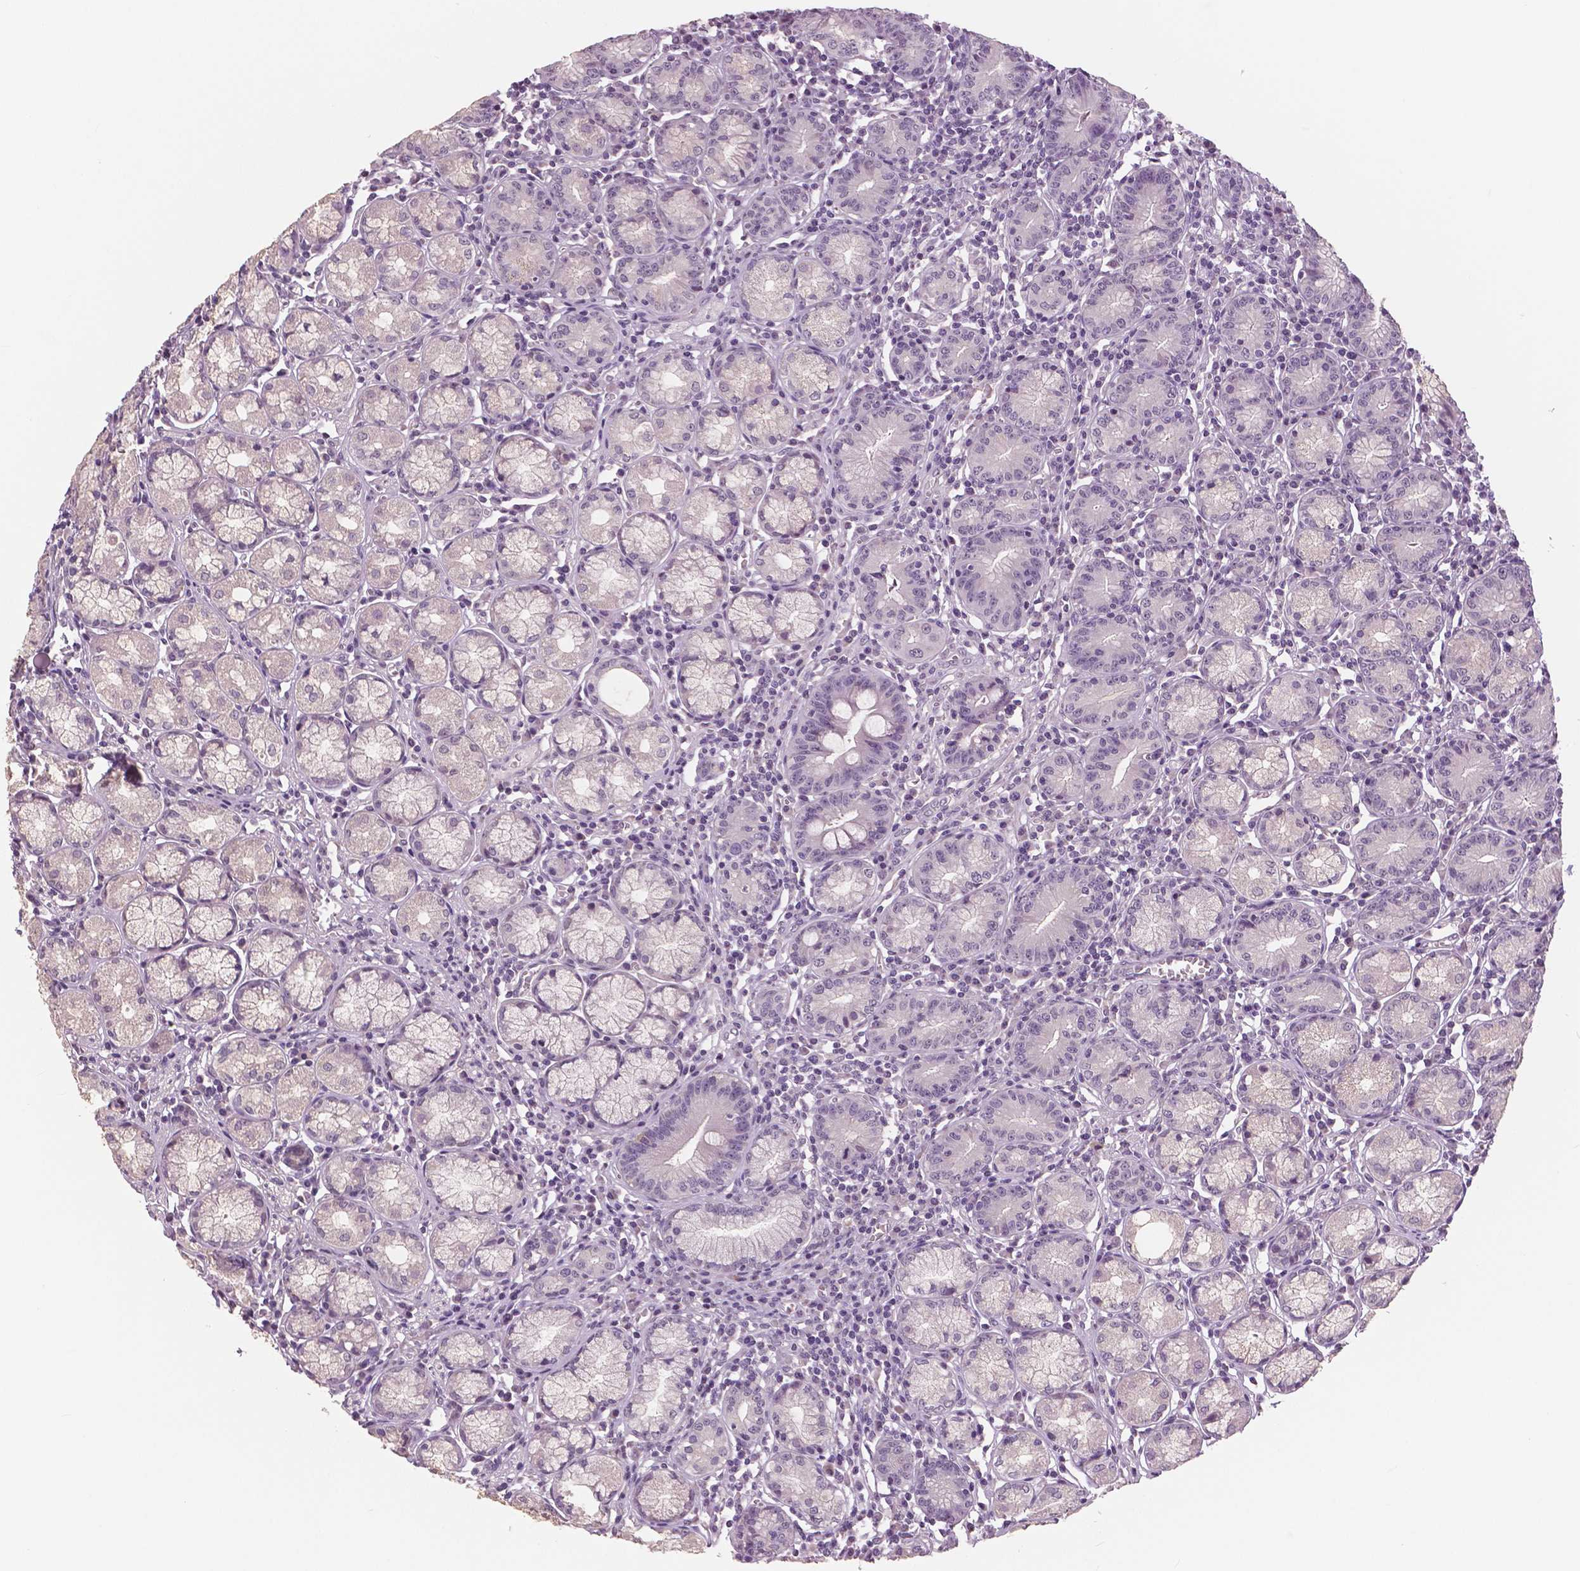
{"staining": {"intensity": "weak", "quantity": "25%-75%", "location": "cytoplasmic/membranous"}, "tissue": "stomach", "cell_type": "Glandular cells", "image_type": "normal", "snomed": [{"axis": "morphology", "description": "Normal tissue, NOS"}, {"axis": "topography", "description": "Stomach"}], "caption": "Unremarkable stomach displays weak cytoplasmic/membranous positivity in approximately 25%-75% of glandular cells, visualized by immunohistochemistry. (brown staining indicates protein expression, while blue staining denotes nuclei).", "gene": "NECAB1", "patient": {"sex": "male", "age": 55}}